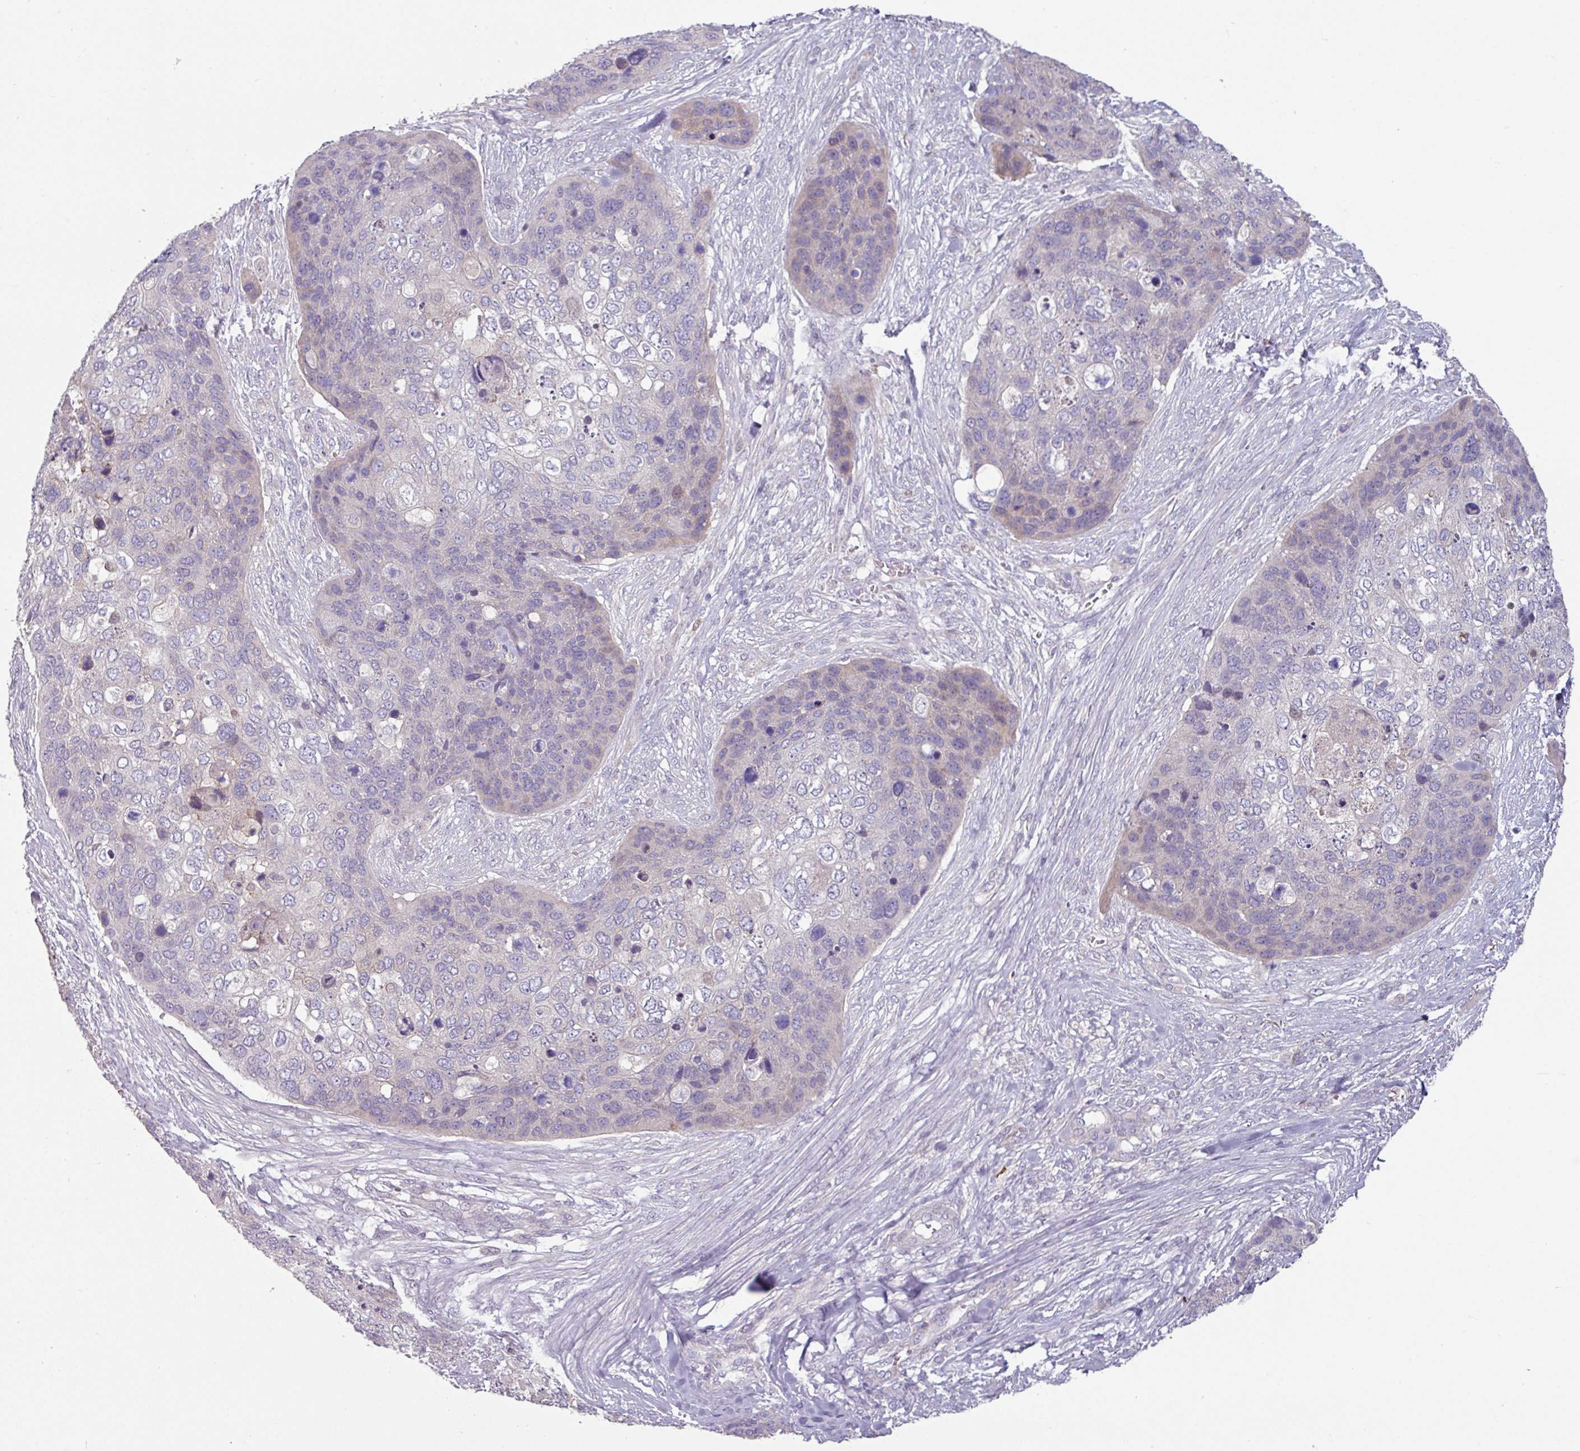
{"staining": {"intensity": "negative", "quantity": "none", "location": "none"}, "tissue": "skin cancer", "cell_type": "Tumor cells", "image_type": "cancer", "snomed": [{"axis": "morphology", "description": "Basal cell carcinoma"}, {"axis": "topography", "description": "Skin"}], "caption": "Basal cell carcinoma (skin) was stained to show a protein in brown. There is no significant positivity in tumor cells. (Brightfield microscopy of DAB (3,3'-diaminobenzidine) IHC at high magnification).", "gene": "MTMR14", "patient": {"sex": "female", "age": 74}}